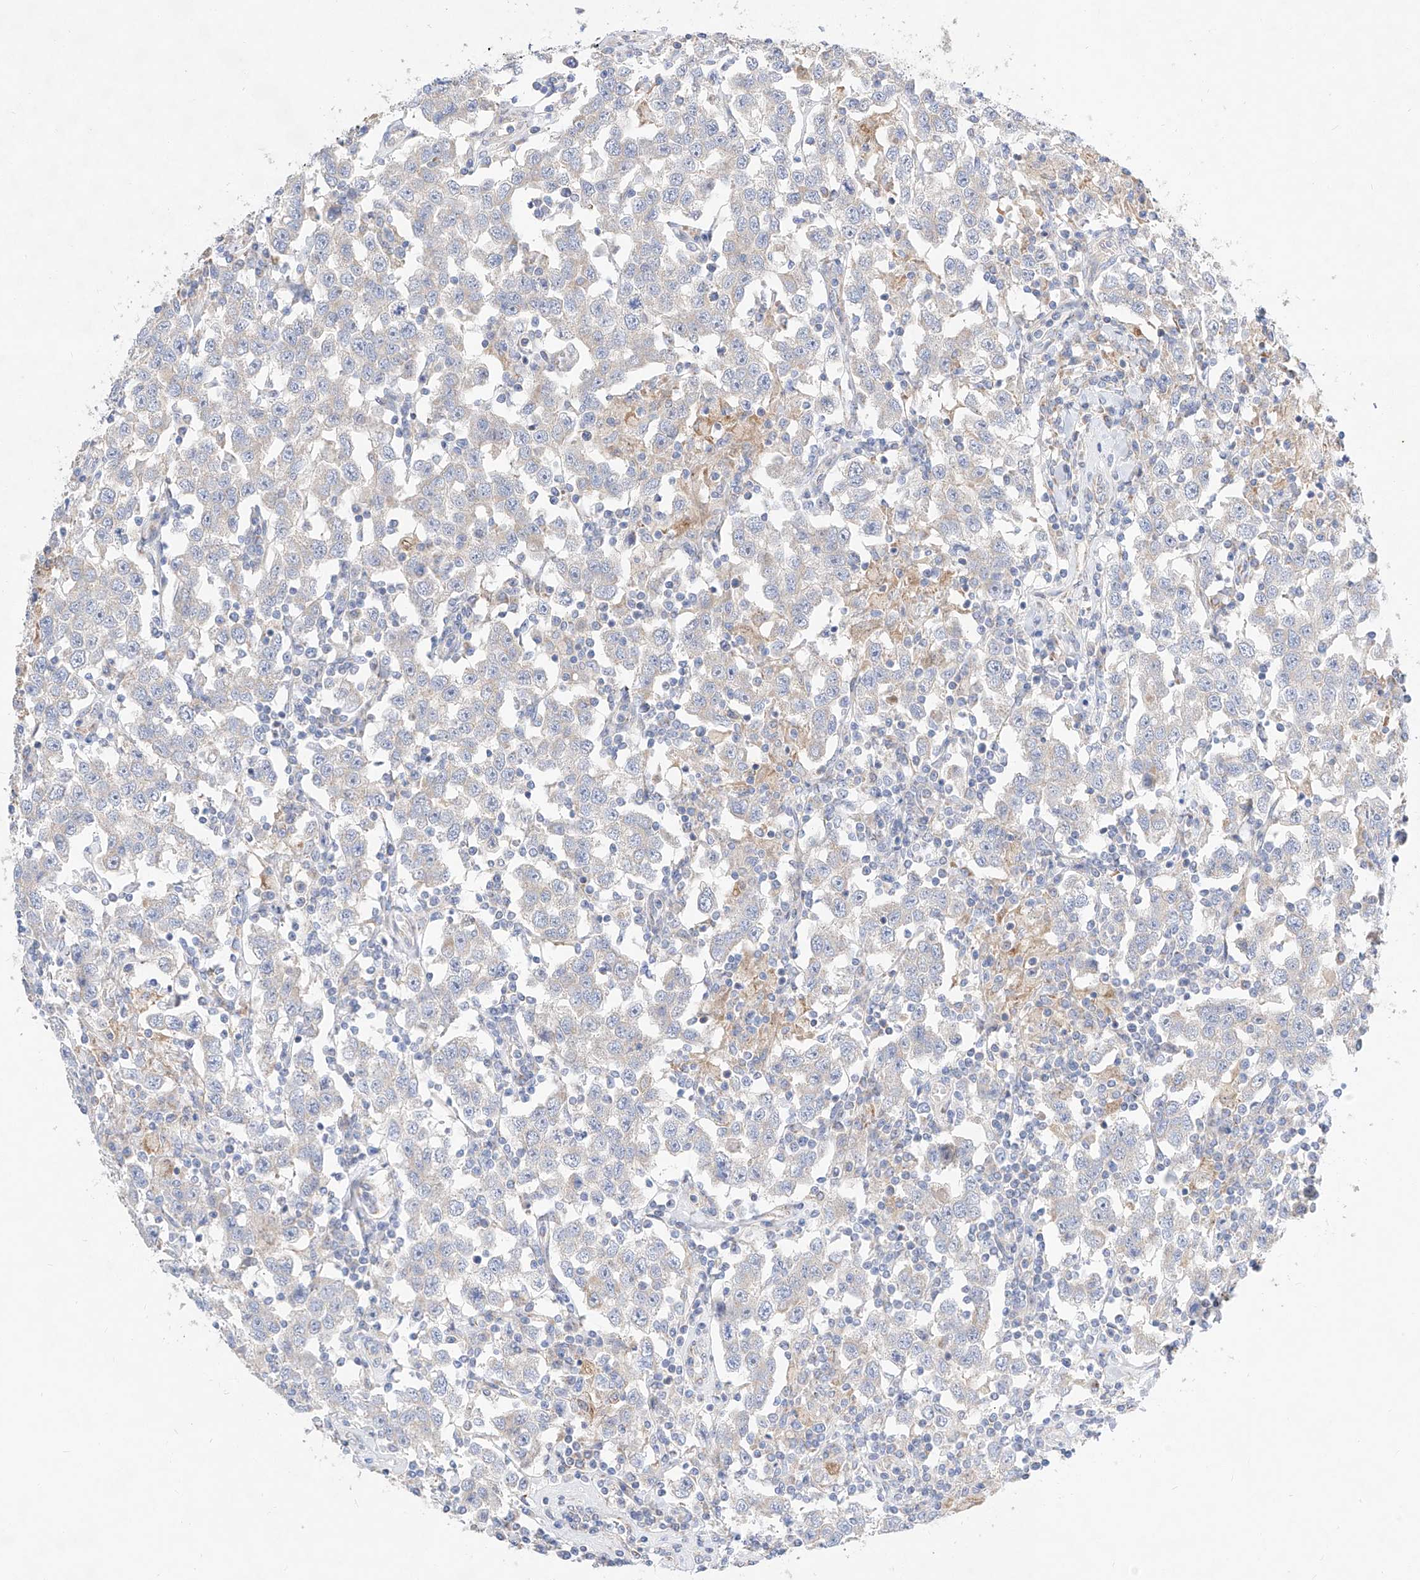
{"staining": {"intensity": "negative", "quantity": "none", "location": "none"}, "tissue": "testis cancer", "cell_type": "Tumor cells", "image_type": "cancer", "snomed": [{"axis": "morphology", "description": "Seminoma, NOS"}, {"axis": "topography", "description": "Testis"}], "caption": "Immunohistochemistry of human testis seminoma shows no expression in tumor cells.", "gene": "CST9", "patient": {"sex": "male", "age": 41}}